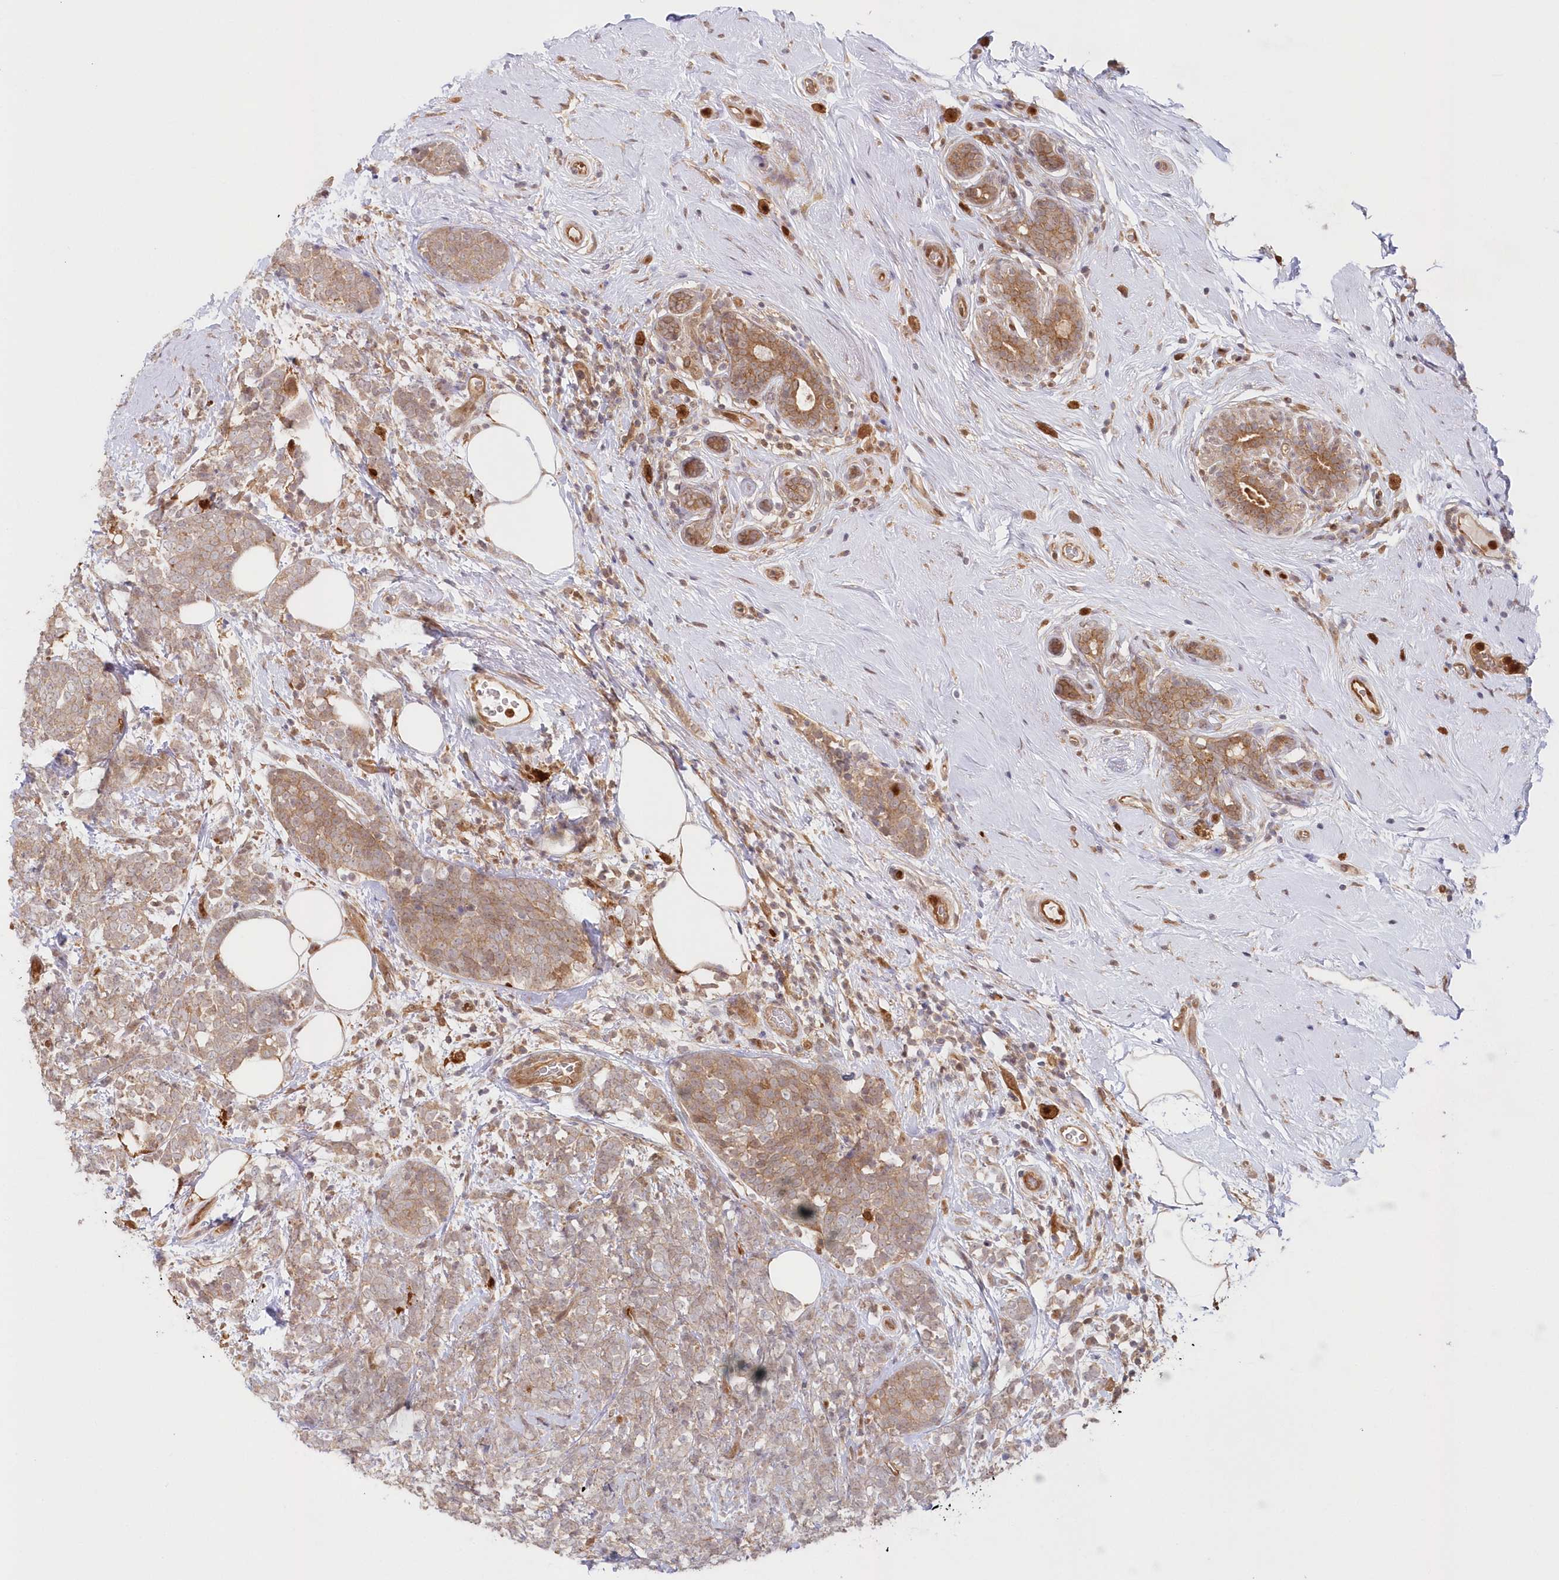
{"staining": {"intensity": "weak", "quantity": ">75%", "location": "cytoplasmic/membranous"}, "tissue": "breast cancer", "cell_type": "Tumor cells", "image_type": "cancer", "snomed": [{"axis": "morphology", "description": "Lobular carcinoma"}, {"axis": "topography", "description": "Breast"}], "caption": "This micrograph reveals breast cancer (lobular carcinoma) stained with immunohistochemistry to label a protein in brown. The cytoplasmic/membranous of tumor cells show weak positivity for the protein. Nuclei are counter-stained blue.", "gene": "GBE1", "patient": {"sex": "female", "age": 58}}